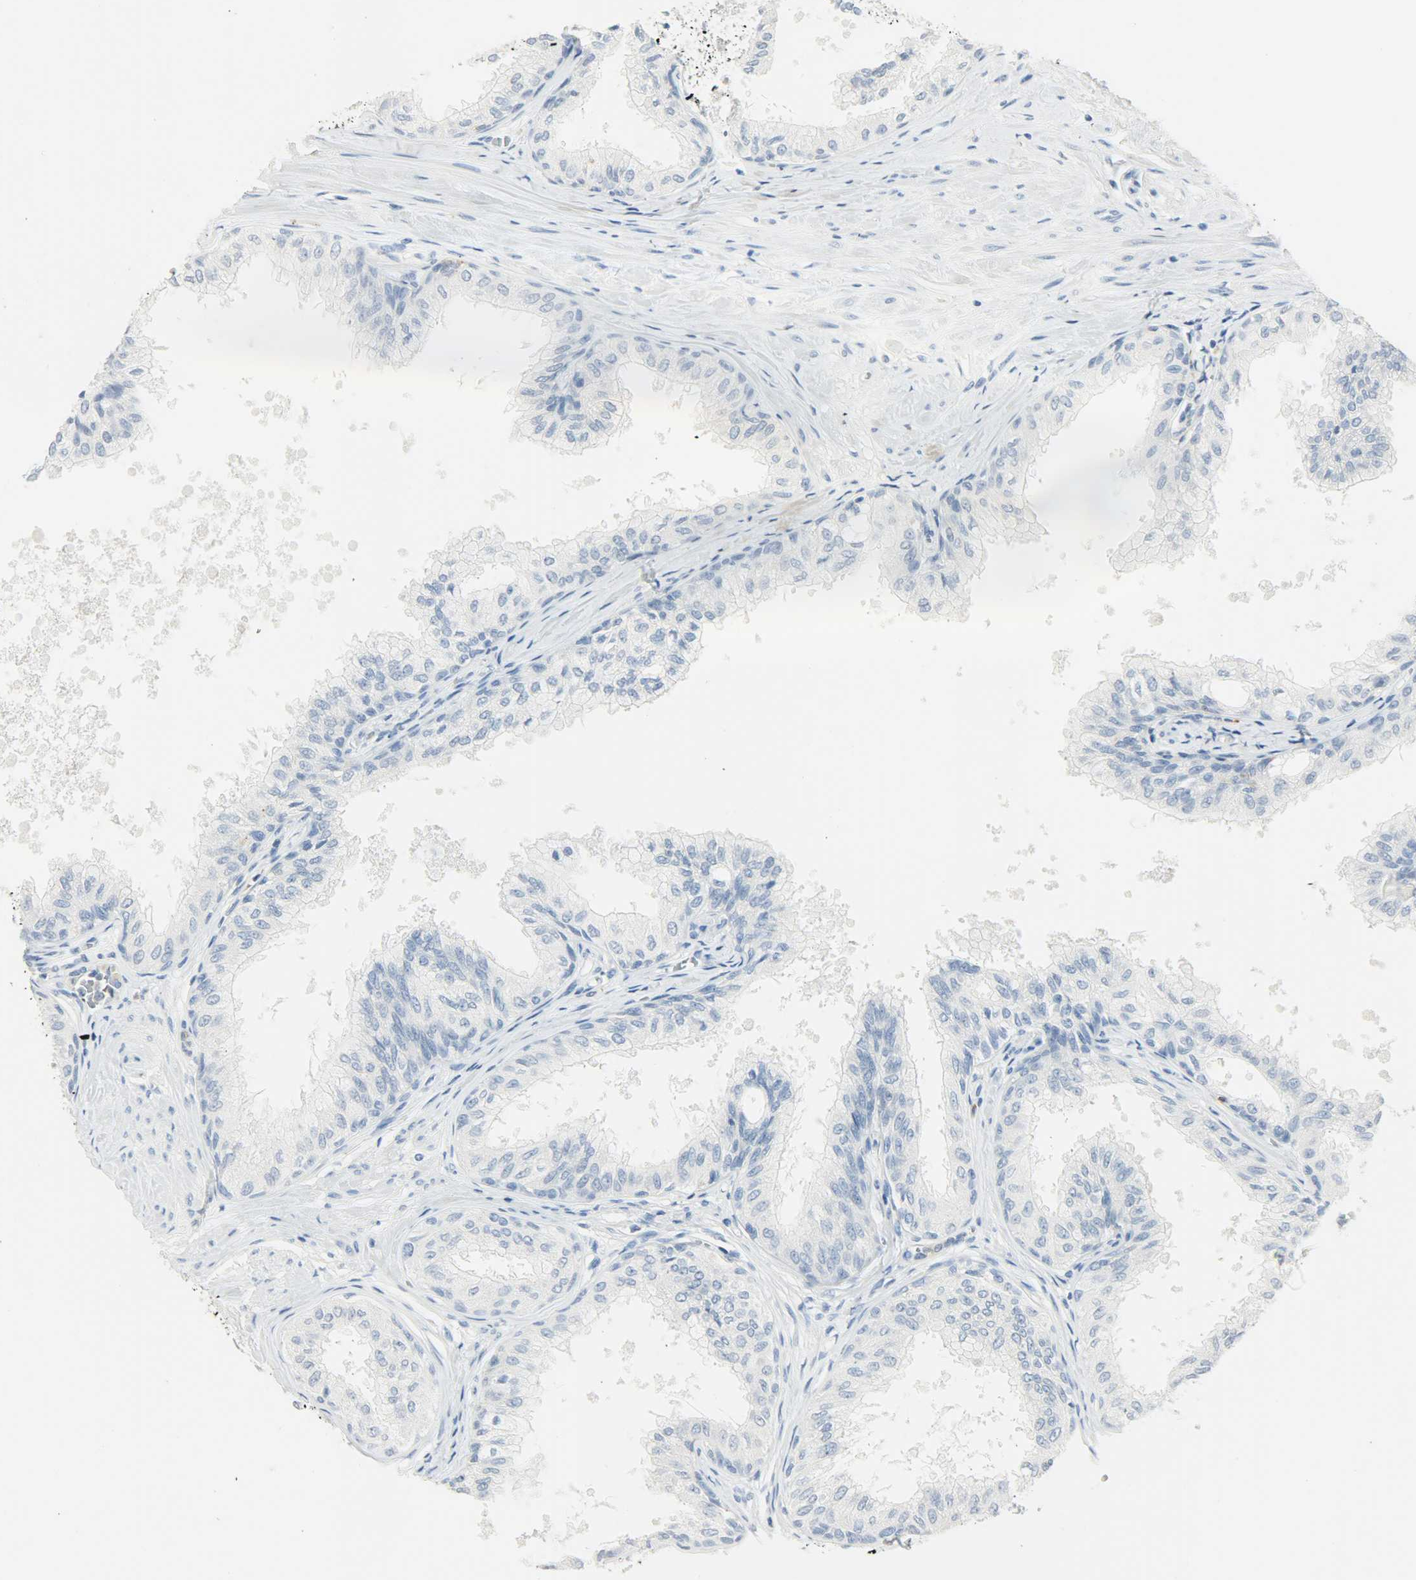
{"staining": {"intensity": "negative", "quantity": "none", "location": "none"}, "tissue": "prostate", "cell_type": "Glandular cells", "image_type": "normal", "snomed": [{"axis": "morphology", "description": "Normal tissue, NOS"}, {"axis": "topography", "description": "Prostate"}, {"axis": "topography", "description": "Seminal veicle"}], "caption": "IHC image of normal prostate: human prostate stained with DAB displays no significant protein staining in glandular cells.", "gene": "PTPN6", "patient": {"sex": "male", "age": 60}}